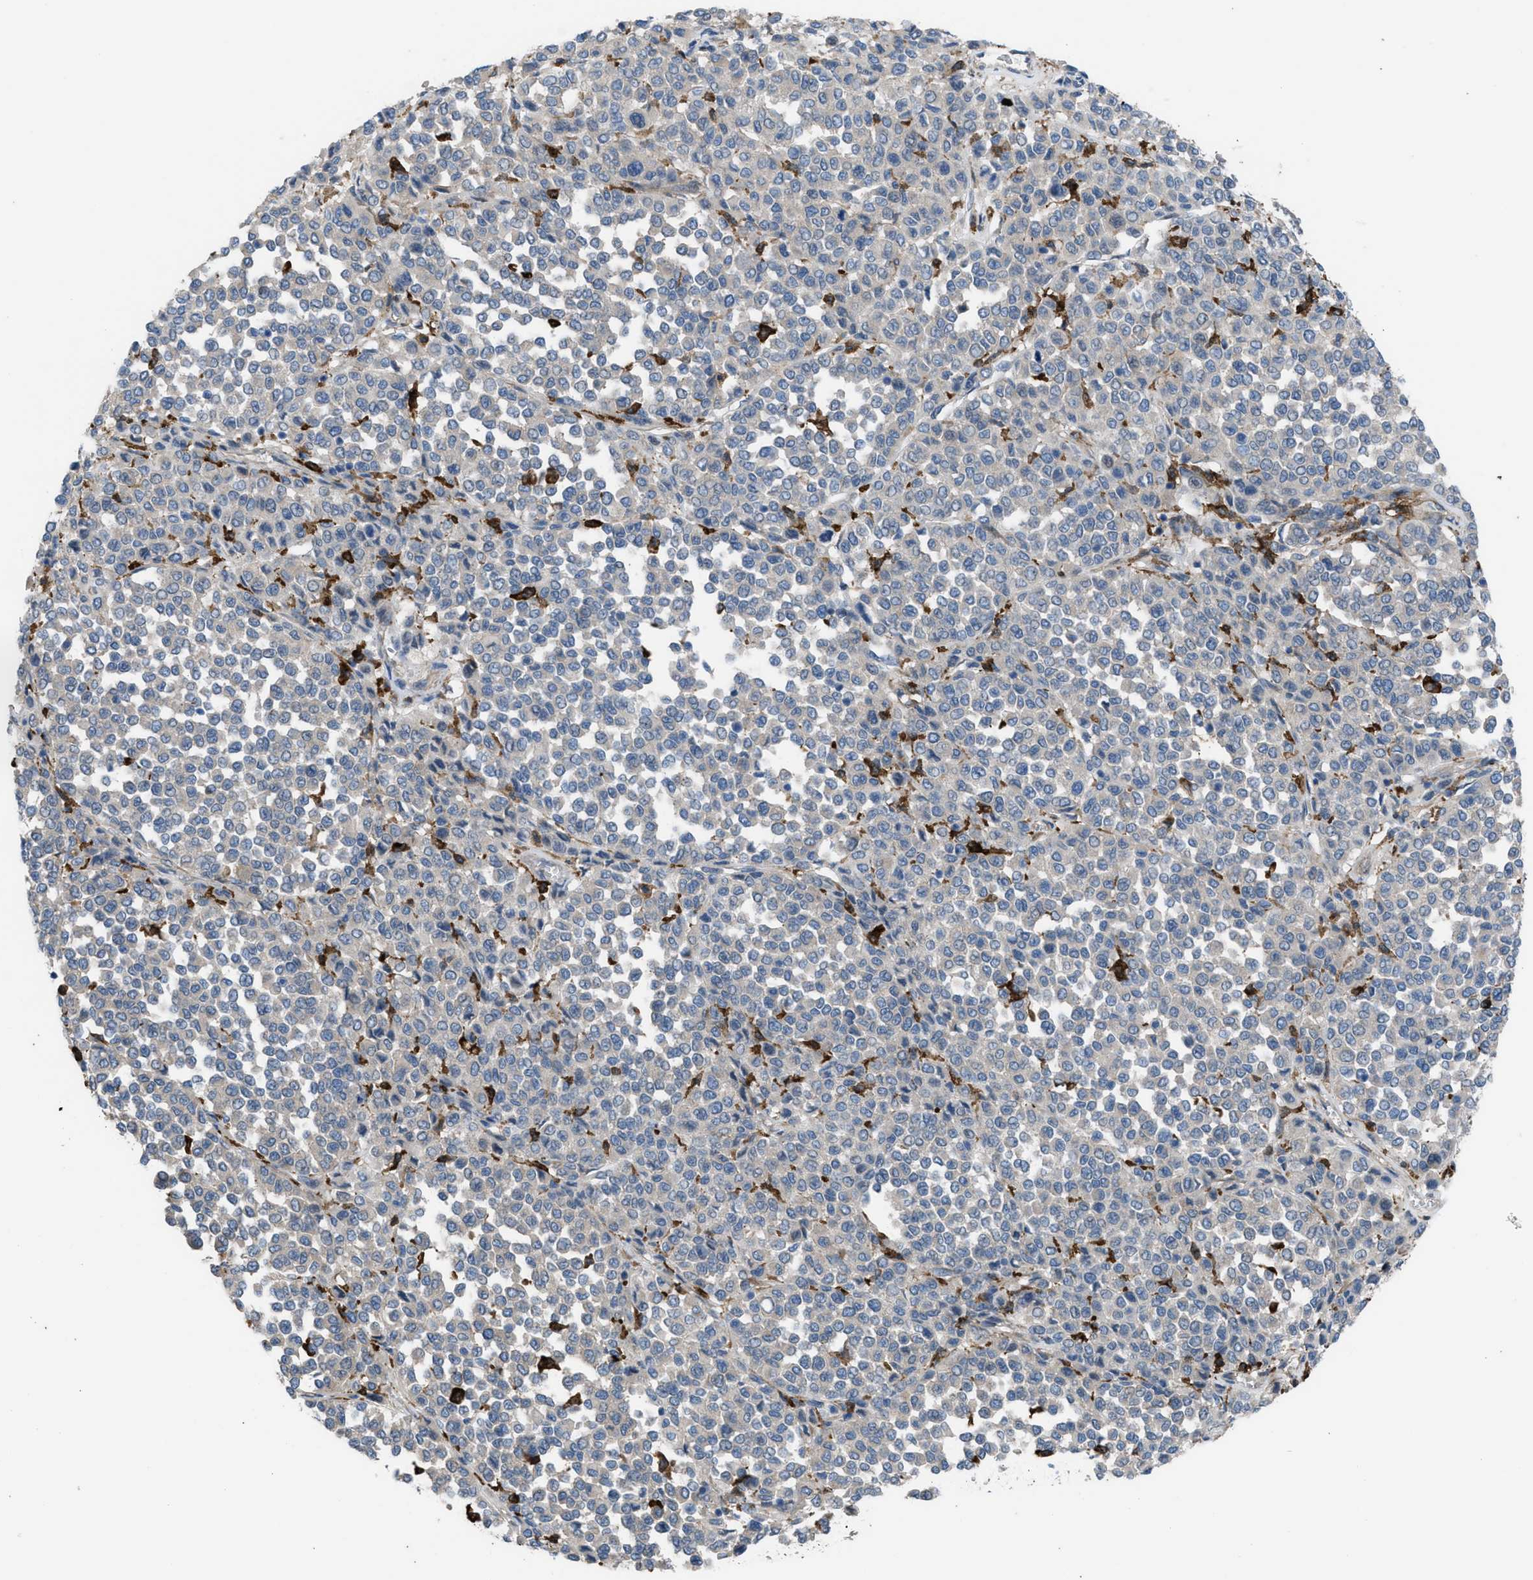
{"staining": {"intensity": "negative", "quantity": "none", "location": "none"}, "tissue": "melanoma", "cell_type": "Tumor cells", "image_type": "cancer", "snomed": [{"axis": "morphology", "description": "Malignant melanoma, Metastatic site"}, {"axis": "topography", "description": "Pancreas"}], "caption": "DAB immunohistochemical staining of malignant melanoma (metastatic site) reveals no significant expression in tumor cells. (DAB (3,3'-diaminobenzidine) IHC visualized using brightfield microscopy, high magnification).", "gene": "EGFR", "patient": {"sex": "female", "age": 30}}